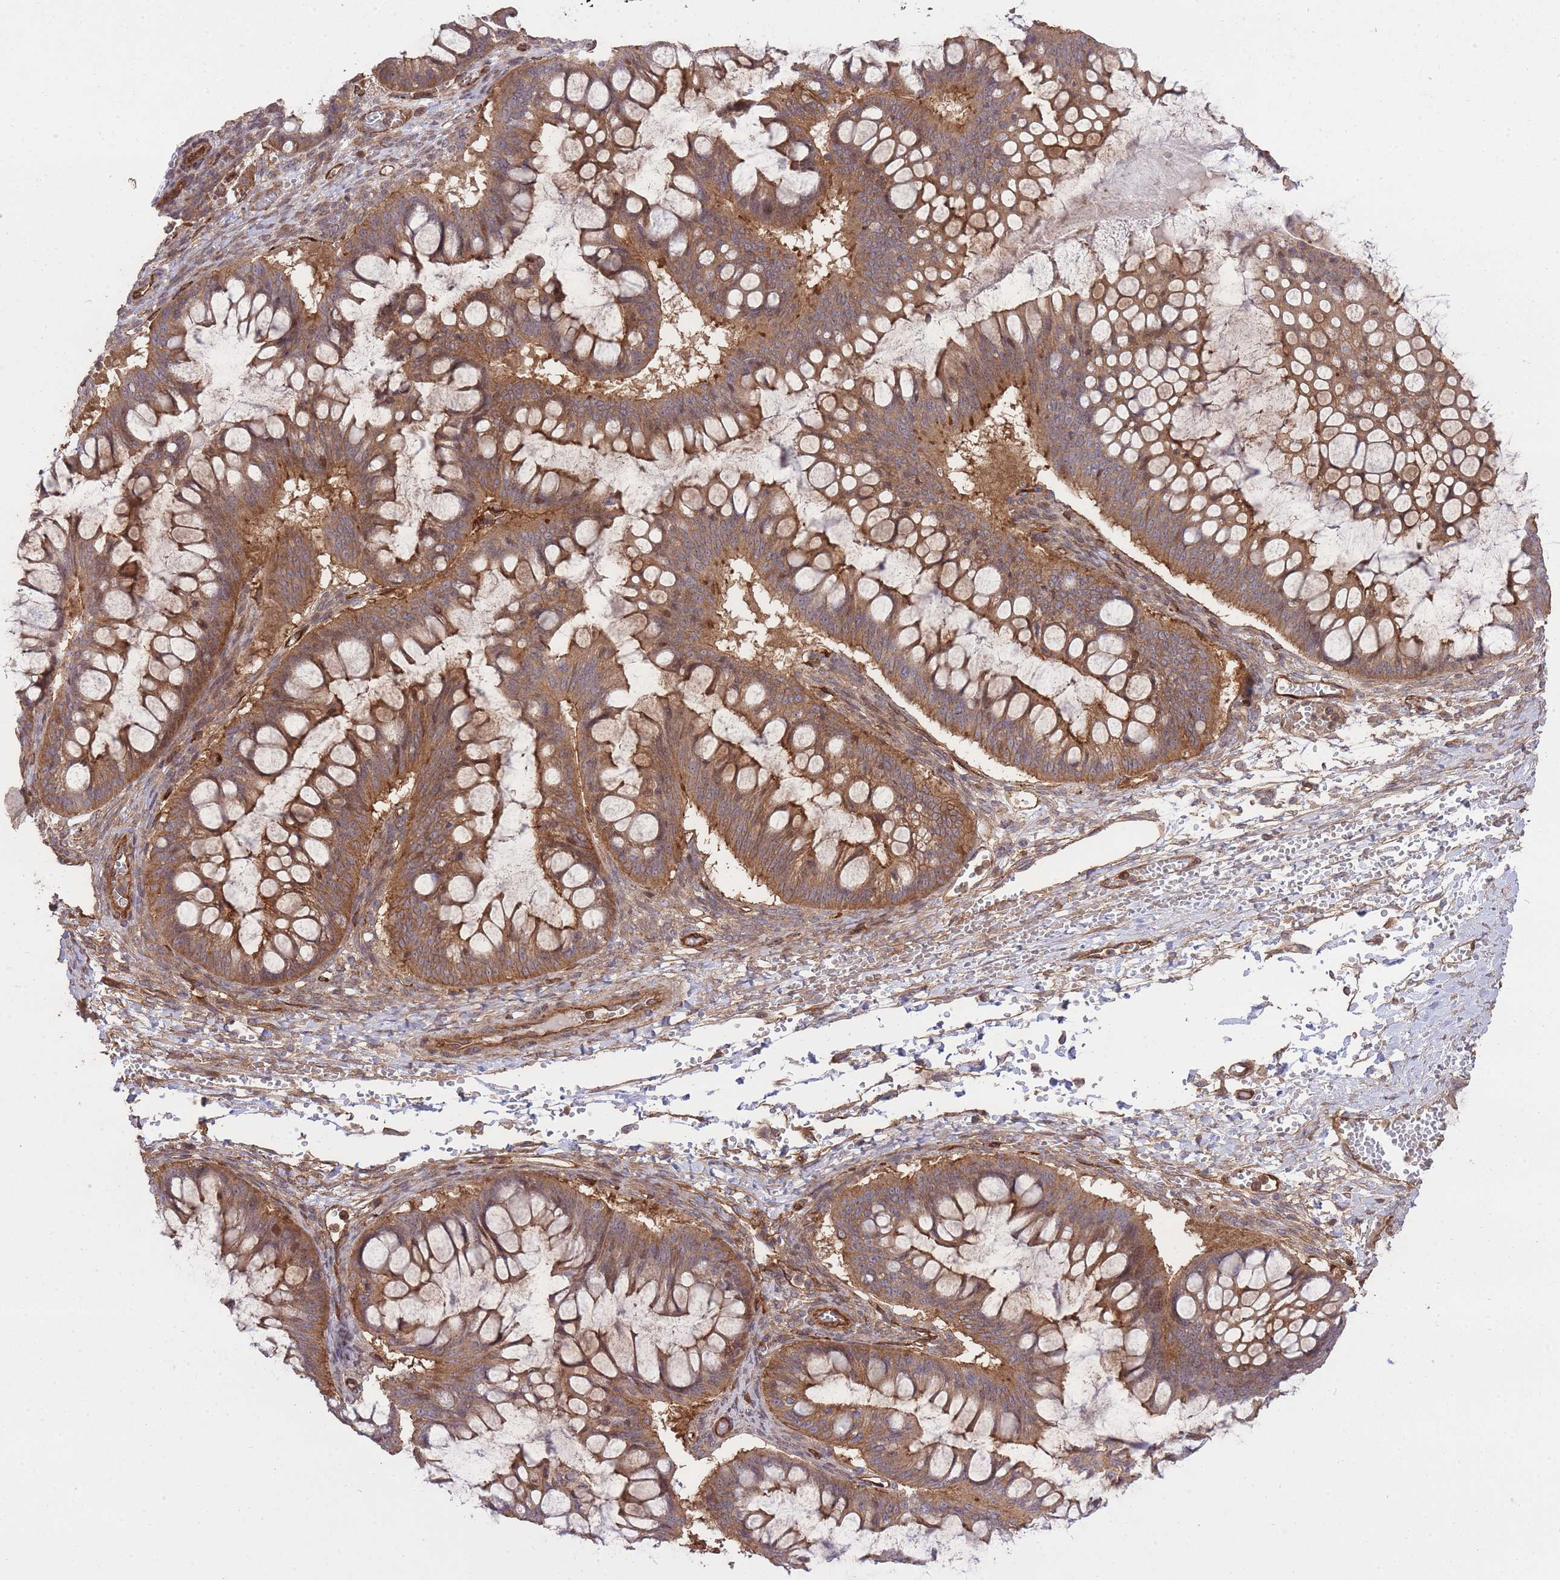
{"staining": {"intensity": "moderate", "quantity": ">75%", "location": "cytoplasmic/membranous,nuclear"}, "tissue": "ovarian cancer", "cell_type": "Tumor cells", "image_type": "cancer", "snomed": [{"axis": "morphology", "description": "Cystadenocarcinoma, mucinous, NOS"}, {"axis": "topography", "description": "Ovary"}], "caption": "Ovarian cancer (mucinous cystadenocarcinoma) stained with a protein marker exhibits moderate staining in tumor cells.", "gene": "PLD1", "patient": {"sex": "female", "age": 73}}